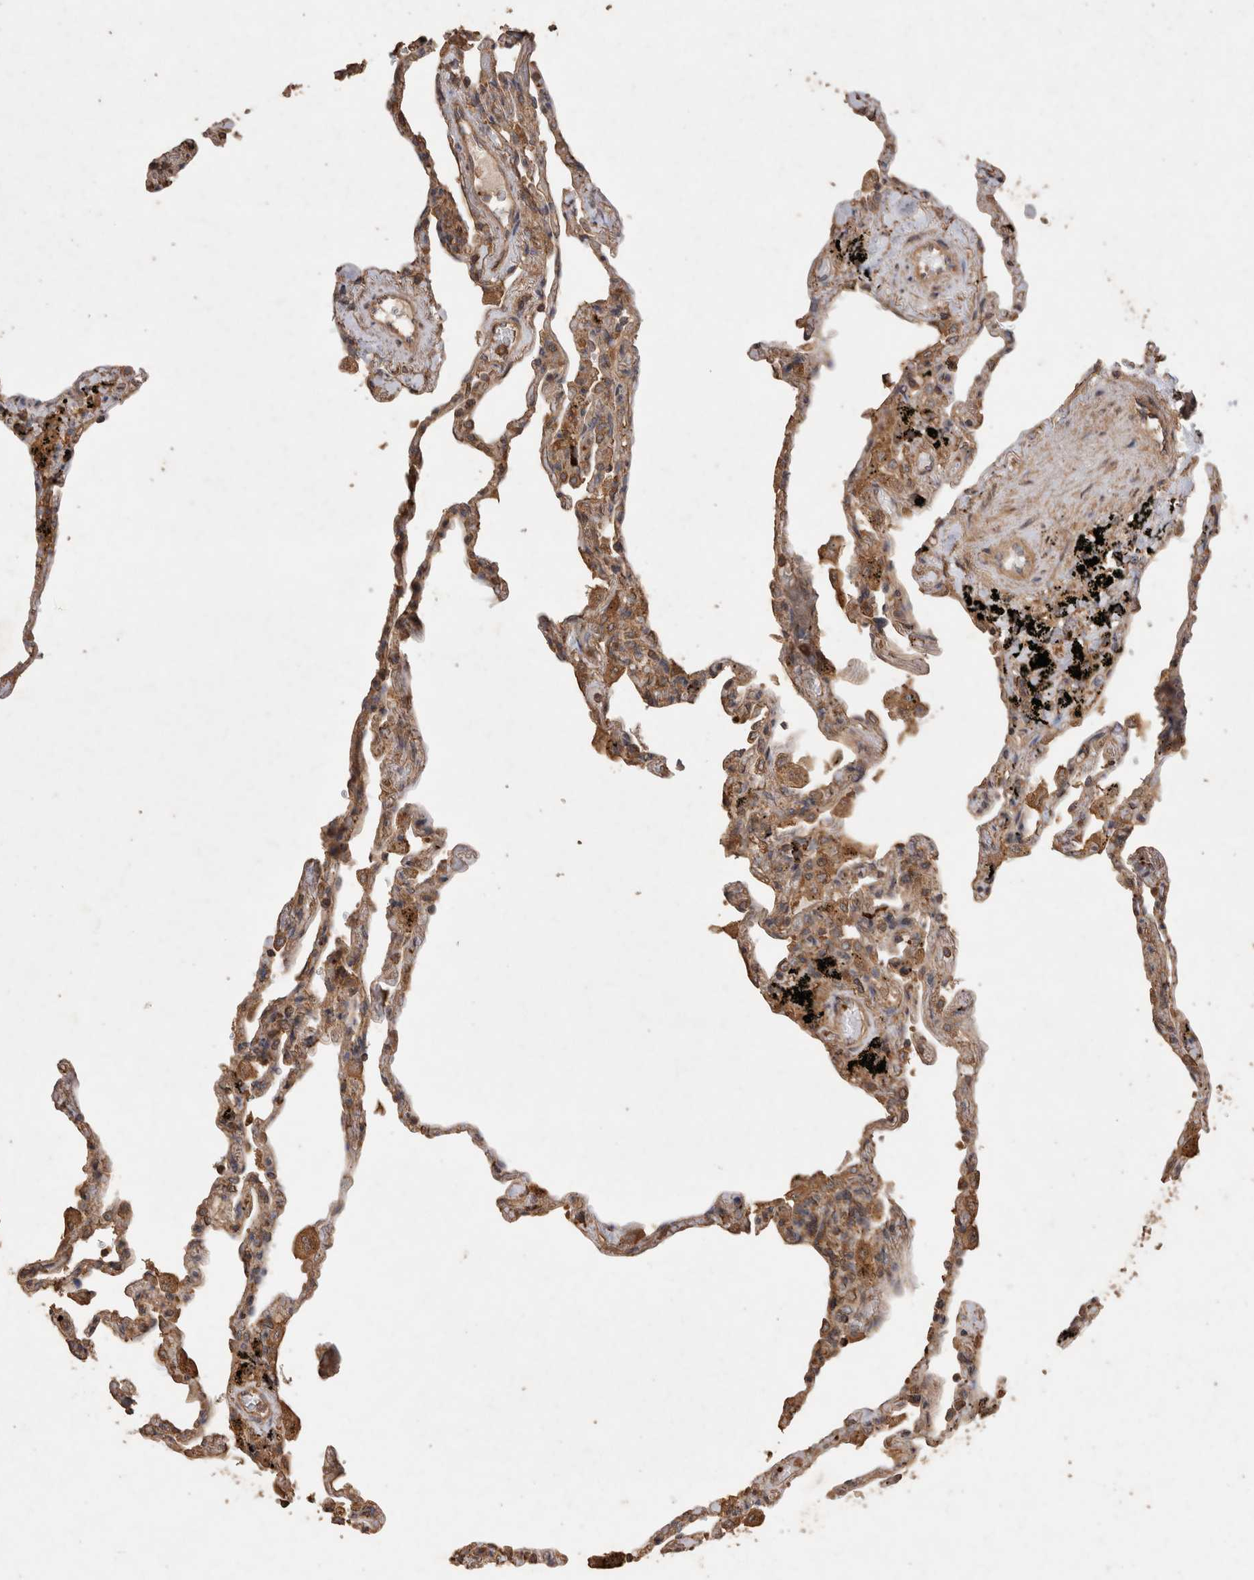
{"staining": {"intensity": "moderate", "quantity": "25%-75%", "location": "cytoplasmic/membranous"}, "tissue": "lung", "cell_type": "Alveolar cells", "image_type": "normal", "snomed": [{"axis": "morphology", "description": "Normal tissue, NOS"}, {"axis": "topography", "description": "Lung"}], "caption": "Immunohistochemical staining of benign human lung demonstrates moderate cytoplasmic/membranous protein positivity in about 25%-75% of alveolar cells.", "gene": "SNX31", "patient": {"sex": "male", "age": 59}}